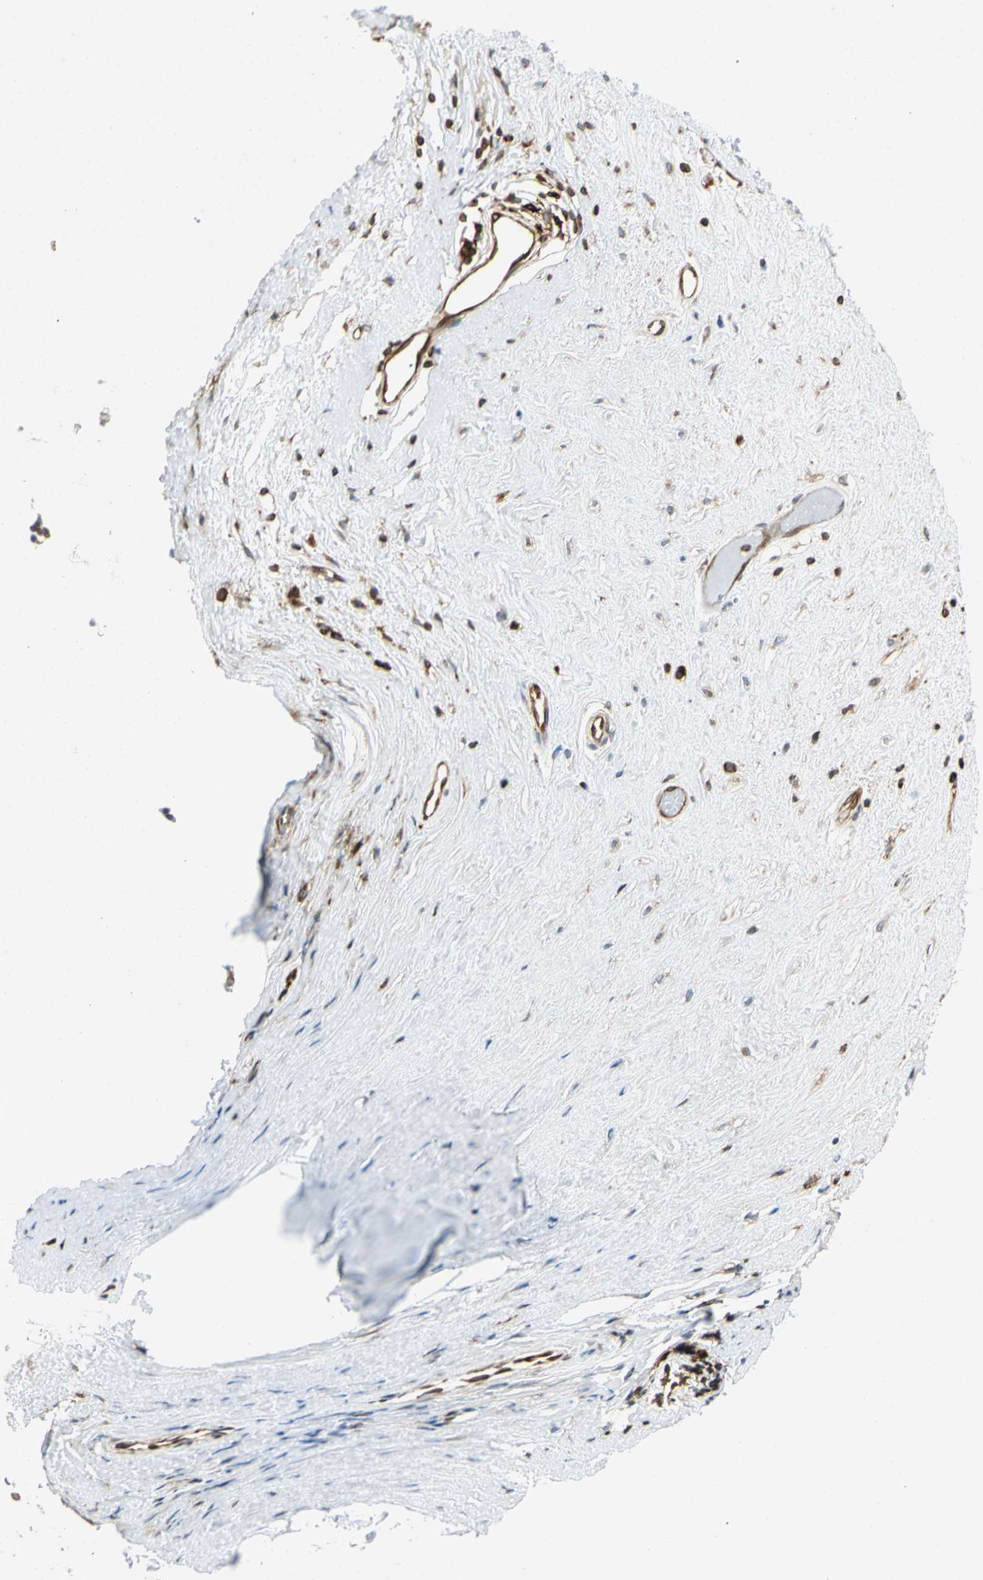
{"staining": {"intensity": "strong", "quantity": ">75%", "location": "cytoplasmic/membranous"}, "tissue": "nasopharynx", "cell_type": "Respiratory epithelial cells", "image_type": "normal", "snomed": [{"axis": "morphology", "description": "Normal tissue, NOS"}, {"axis": "morphology", "description": "Inflammation, NOS"}, {"axis": "topography", "description": "Nasopharynx"}], "caption": "Immunohistochemical staining of unremarkable human nasopharynx demonstrates strong cytoplasmic/membranous protein staining in approximately >75% of respiratory epithelial cells.", "gene": "TAPBP", "patient": {"sex": "male", "age": 48}}